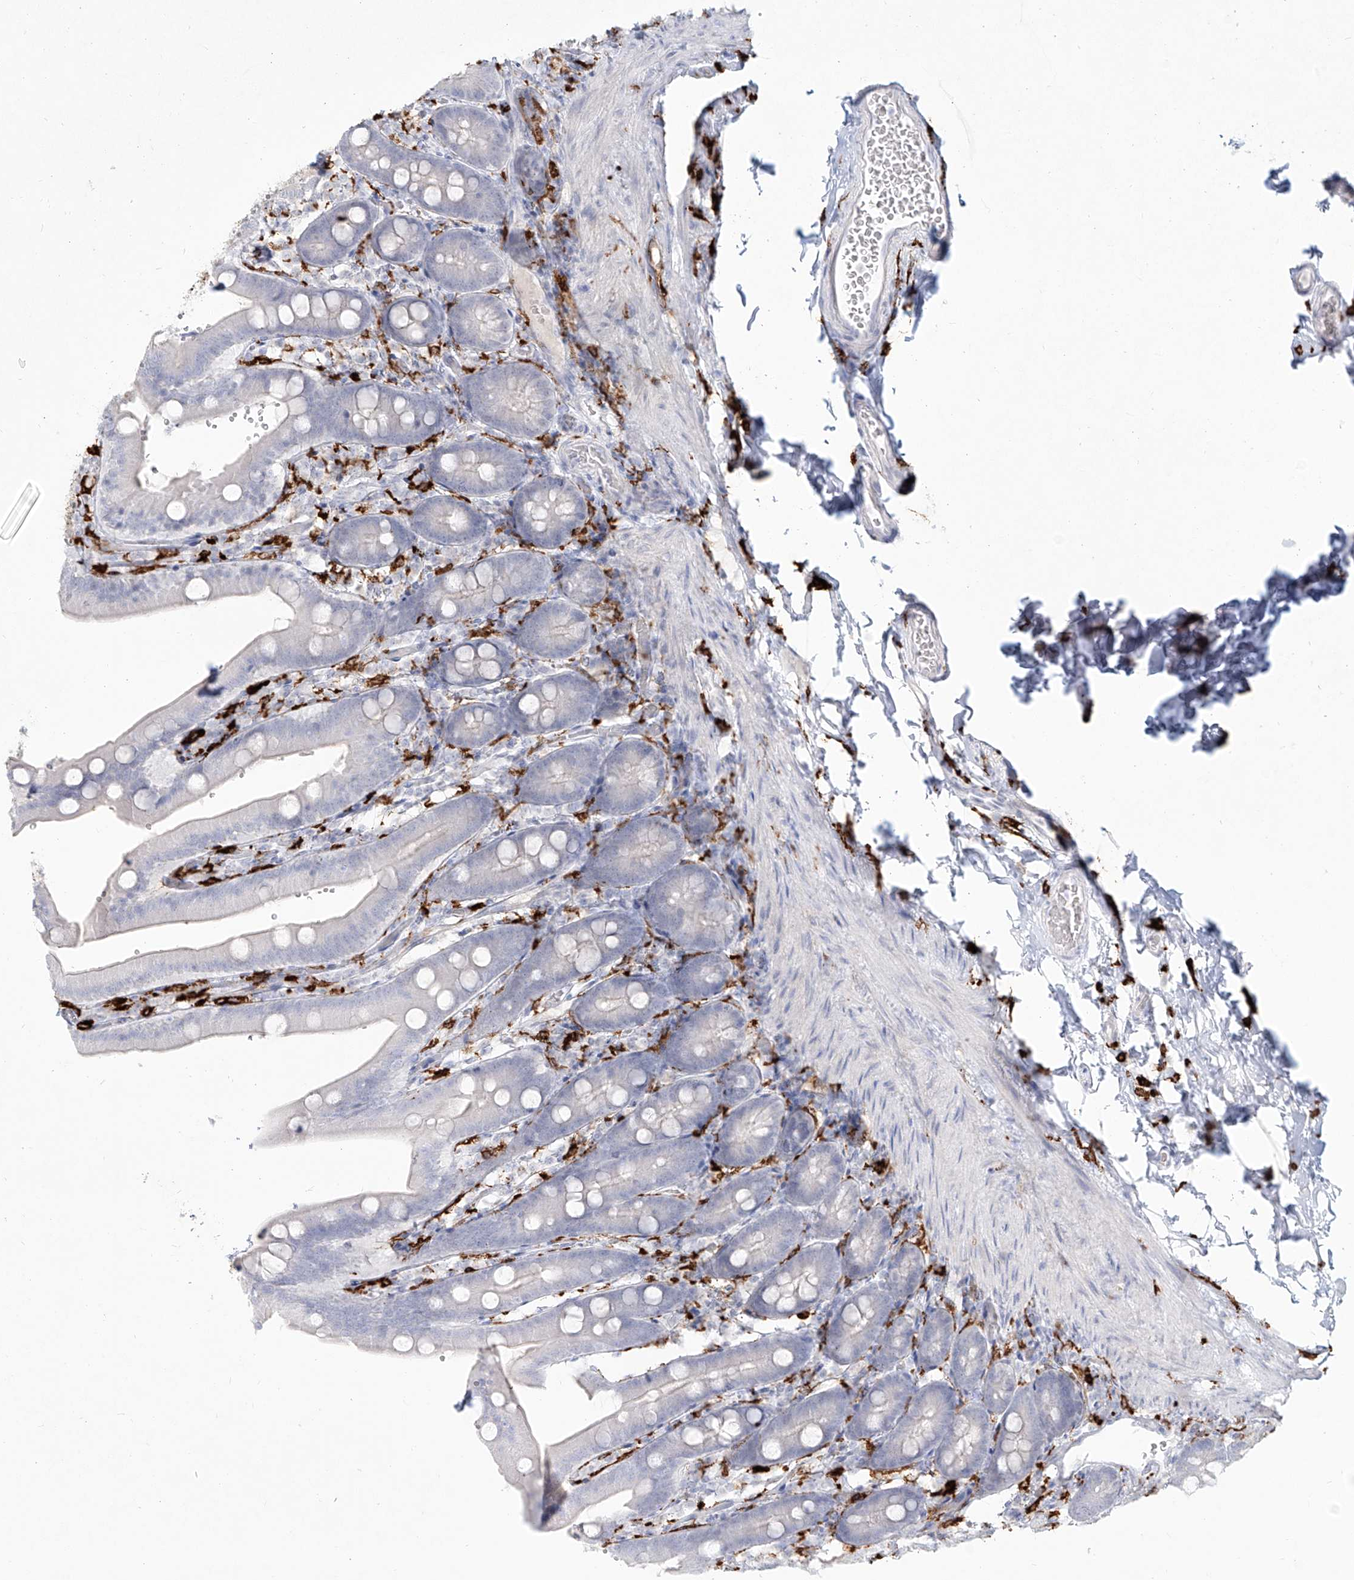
{"staining": {"intensity": "negative", "quantity": "none", "location": "none"}, "tissue": "duodenum", "cell_type": "Glandular cells", "image_type": "normal", "snomed": [{"axis": "morphology", "description": "Normal tissue, NOS"}, {"axis": "topography", "description": "Duodenum"}], "caption": "Immunohistochemistry image of unremarkable duodenum: human duodenum stained with DAB reveals no significant protein staining in glandular cells. Nuclei are stained in blue.", "gene": "CD209", "patient": {"sex": "female", "age": 62}}